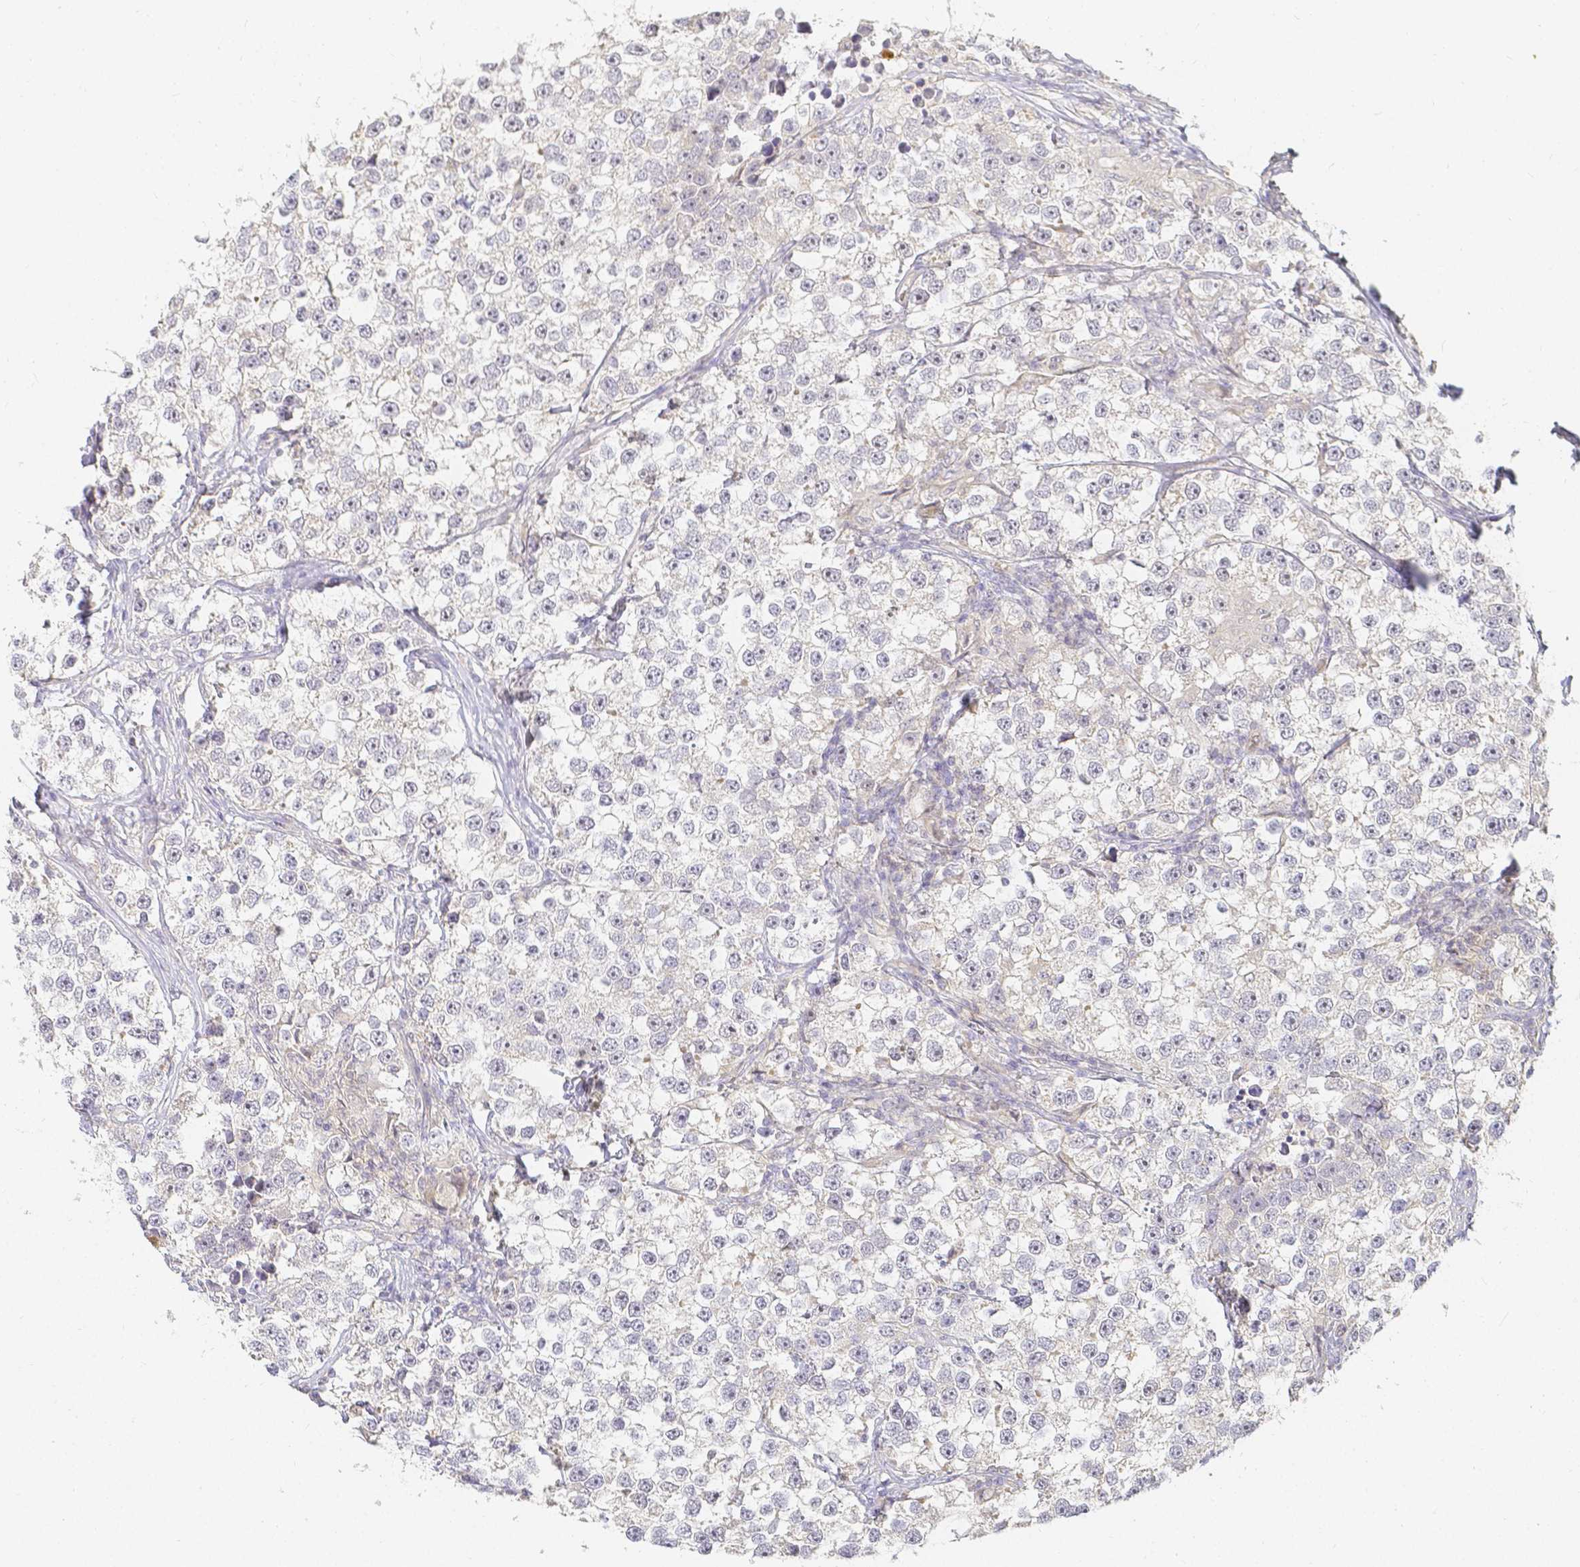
{"staining": {"intensity": "negative", "quantity": "none", "location": "none"}, "tissue": "testis cancer", "cell_type": "Tumor cells", "image_type": "cancer", "snomed": [{"axis": "morphology", "description": "Seminoma, NOS"}, {"axis": "topography", "description": "Testis"}], "caption": "Immunohistochemical staining of human testis cancer (seminoma) demonstrates no significant positivity in tumor cells.", "gene": "KCNH1", "patient": {"sex": "male", "age": 46}}